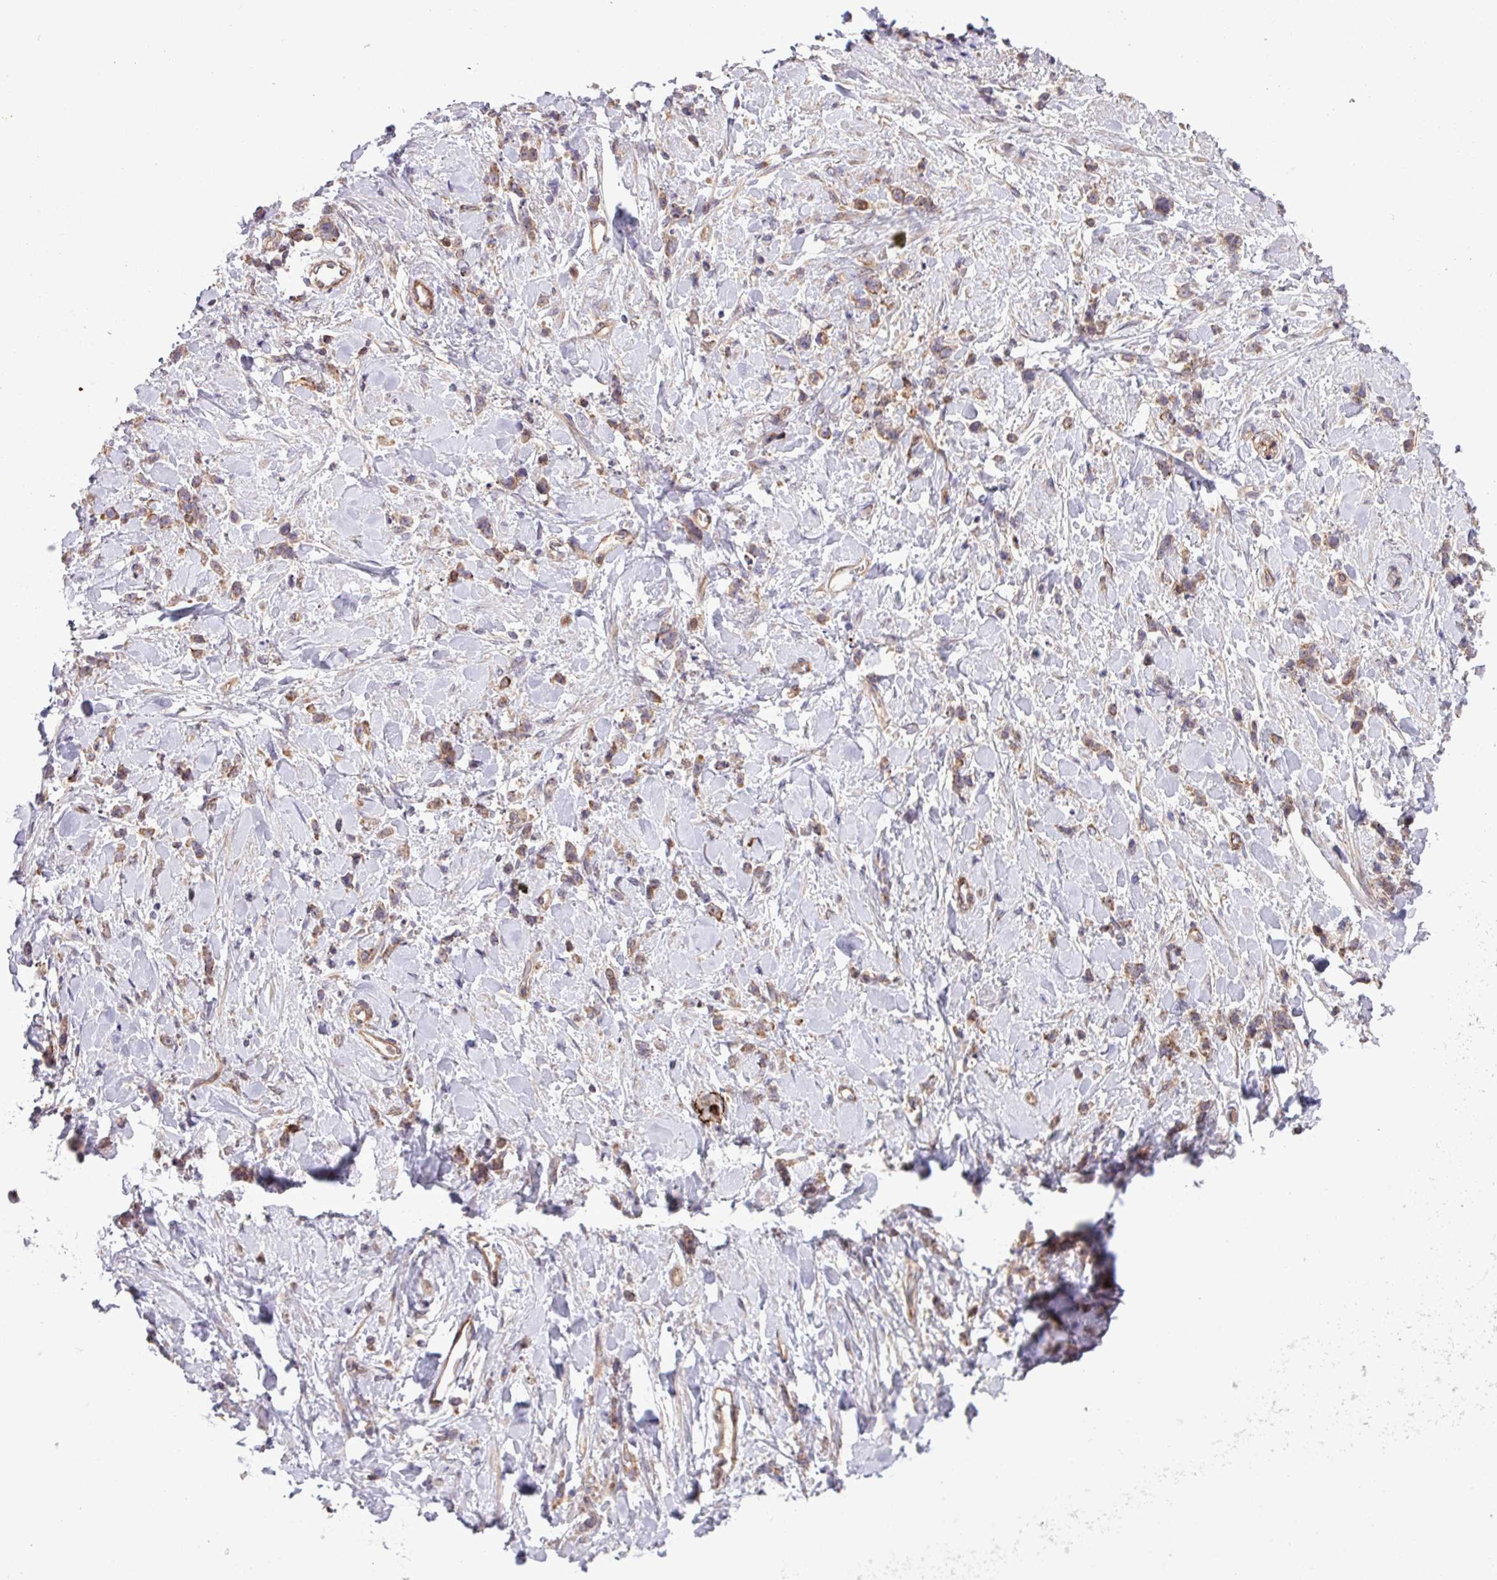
{"staining": {"intensity": "moderate", "quantity": ">75%", "location": "cytoplasmic/membranous"}, "tissue": "stomach cancer", "cell_type": "Tumor cells", "image_type": "cancer", "snomed": [{"axis": "morphology", "description": "Adenocarcinoma, NOS"}, {"axis": "topography", "description": "Stomach"}], "caption": "Human adenocarcinoma (stomach) stained with a protein marker demonstrates moderate staining in tumor cells.", "gene": "CNTRL", "patient": {"sex": "female", "age": 60}}